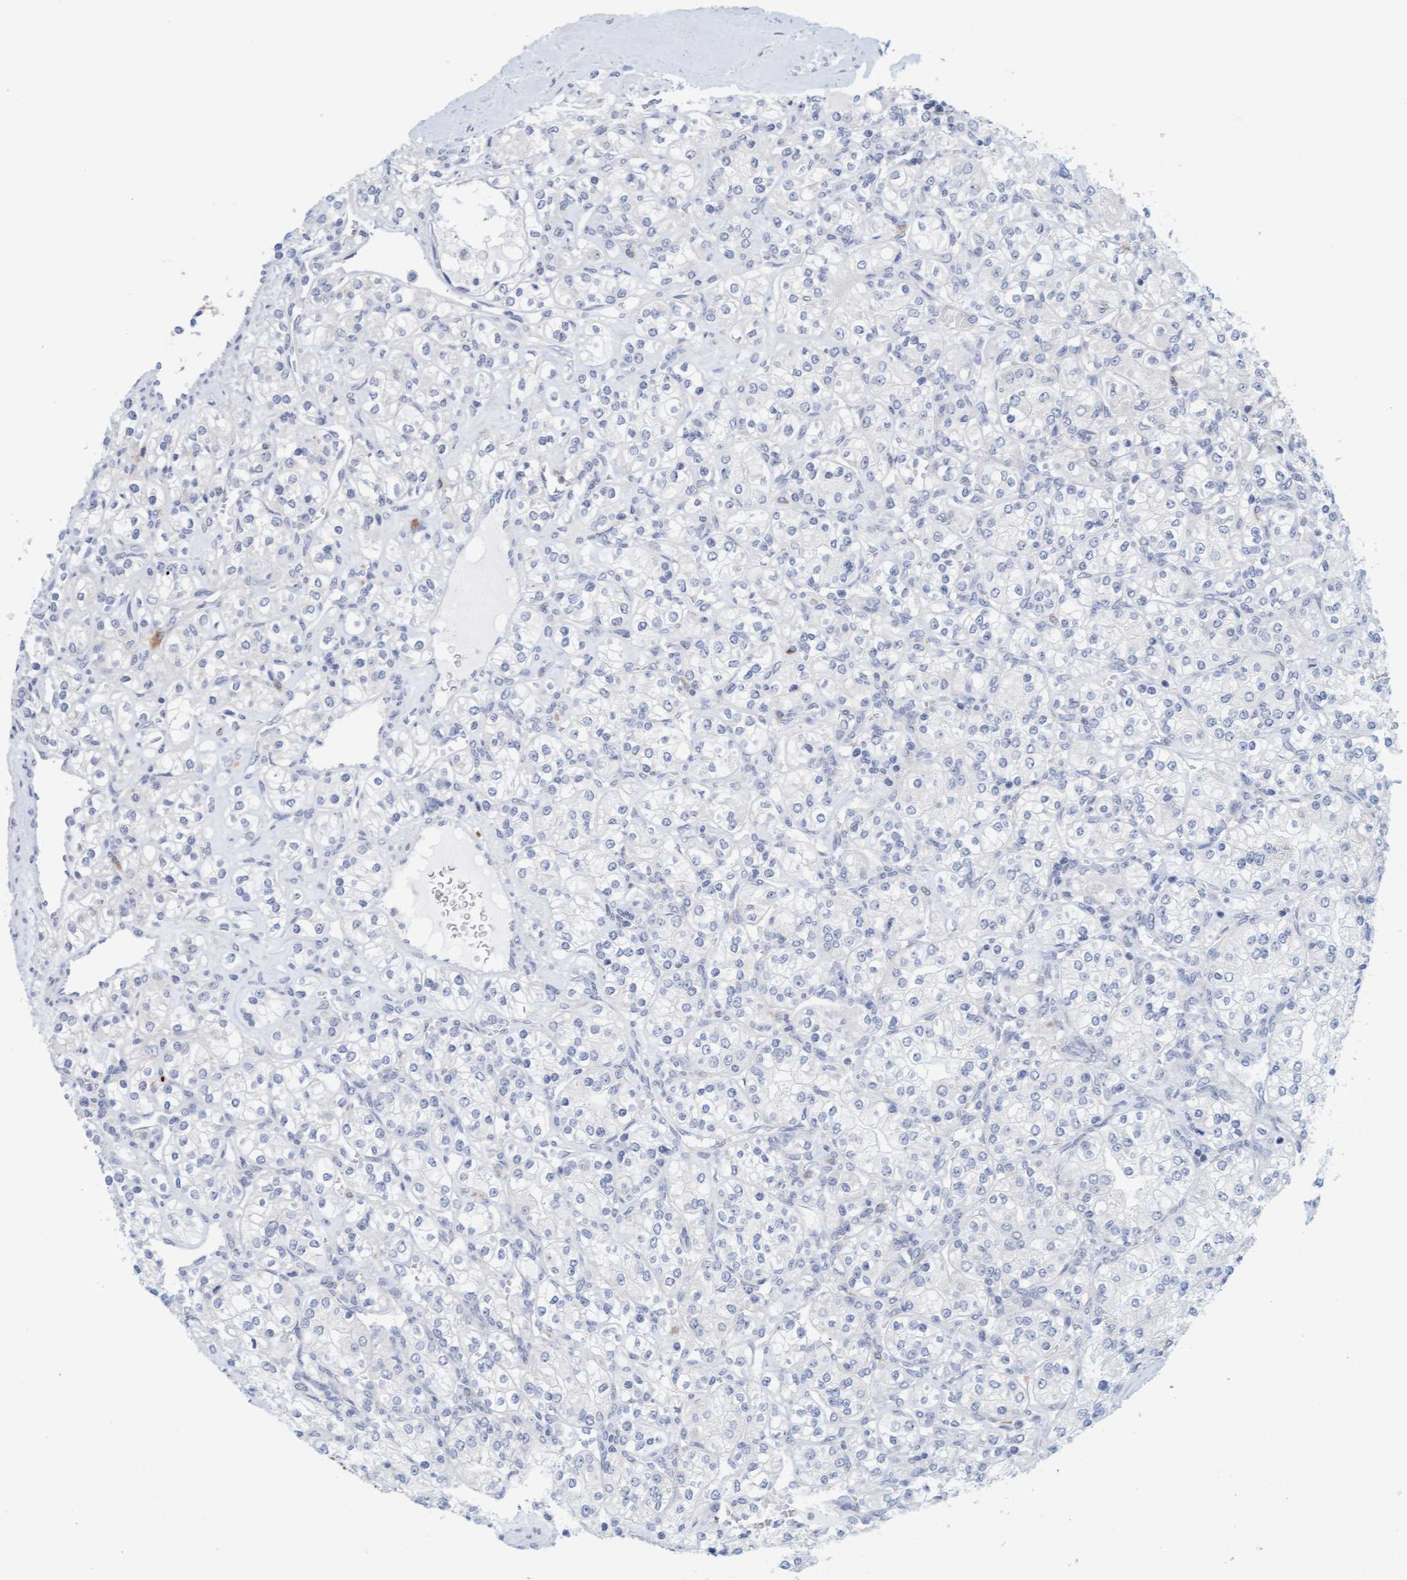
{"staining": {"intensity": "negative", "quantity": "none", "location": "none"}, "tissue": "renal cancer", "cell_type": "Tumor cells", "image_type": "cancer", "snomed": [{"axis": "morphology", "description": "Adenocarcinoma, NOS"}, {"axis": "topography", "description": "Kidney"}], "caption": "This is an IHC photomicrograph of renal adenocarcinoma. There is no positivity in tumor cells.", "gene": "CPA3", "patient": {"sex": "male", "age": 77}}